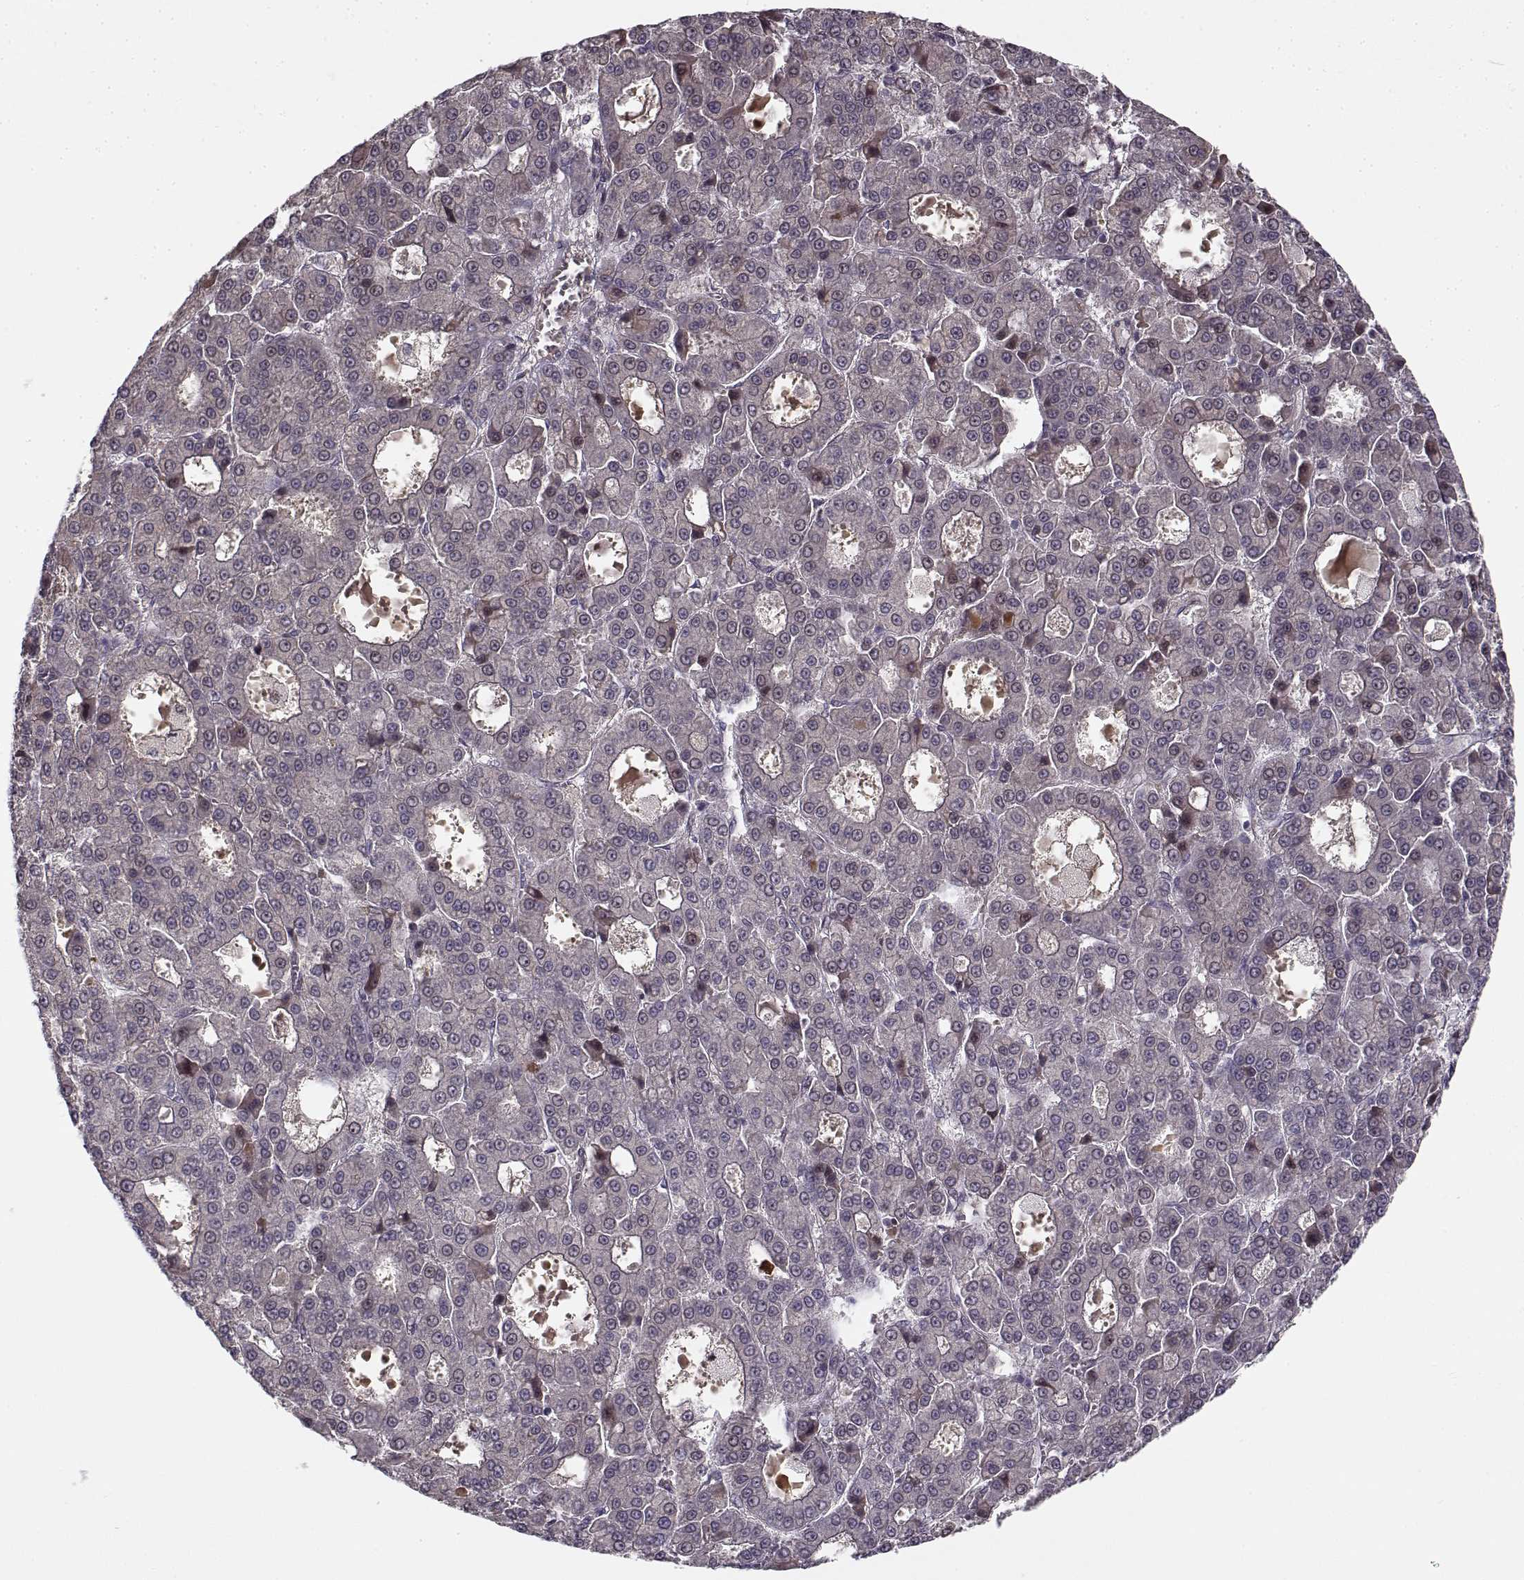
{"staining": {"intensity": "negative", "quantity": "none", "location": "none"}, "tissue": "liver cancer", "cell_type": "Tumor cells", "image_type": "cancer", "snomed": [{"axis": "morphology", "description": "Carcinoma, Hepatocellular, NOS"}, {"axis": "topography", "description": "Liver"}], "caption": "An image of hepatocellular carcinoma (liver) stained for a protein displays no brown staining in tumor cells. The staining is performed using DAB brown chromogen with nuclei counter-stained in using hematoxylin.", "gene": "RGS9BP", "patient": {"sex": "male", "age": 70}}